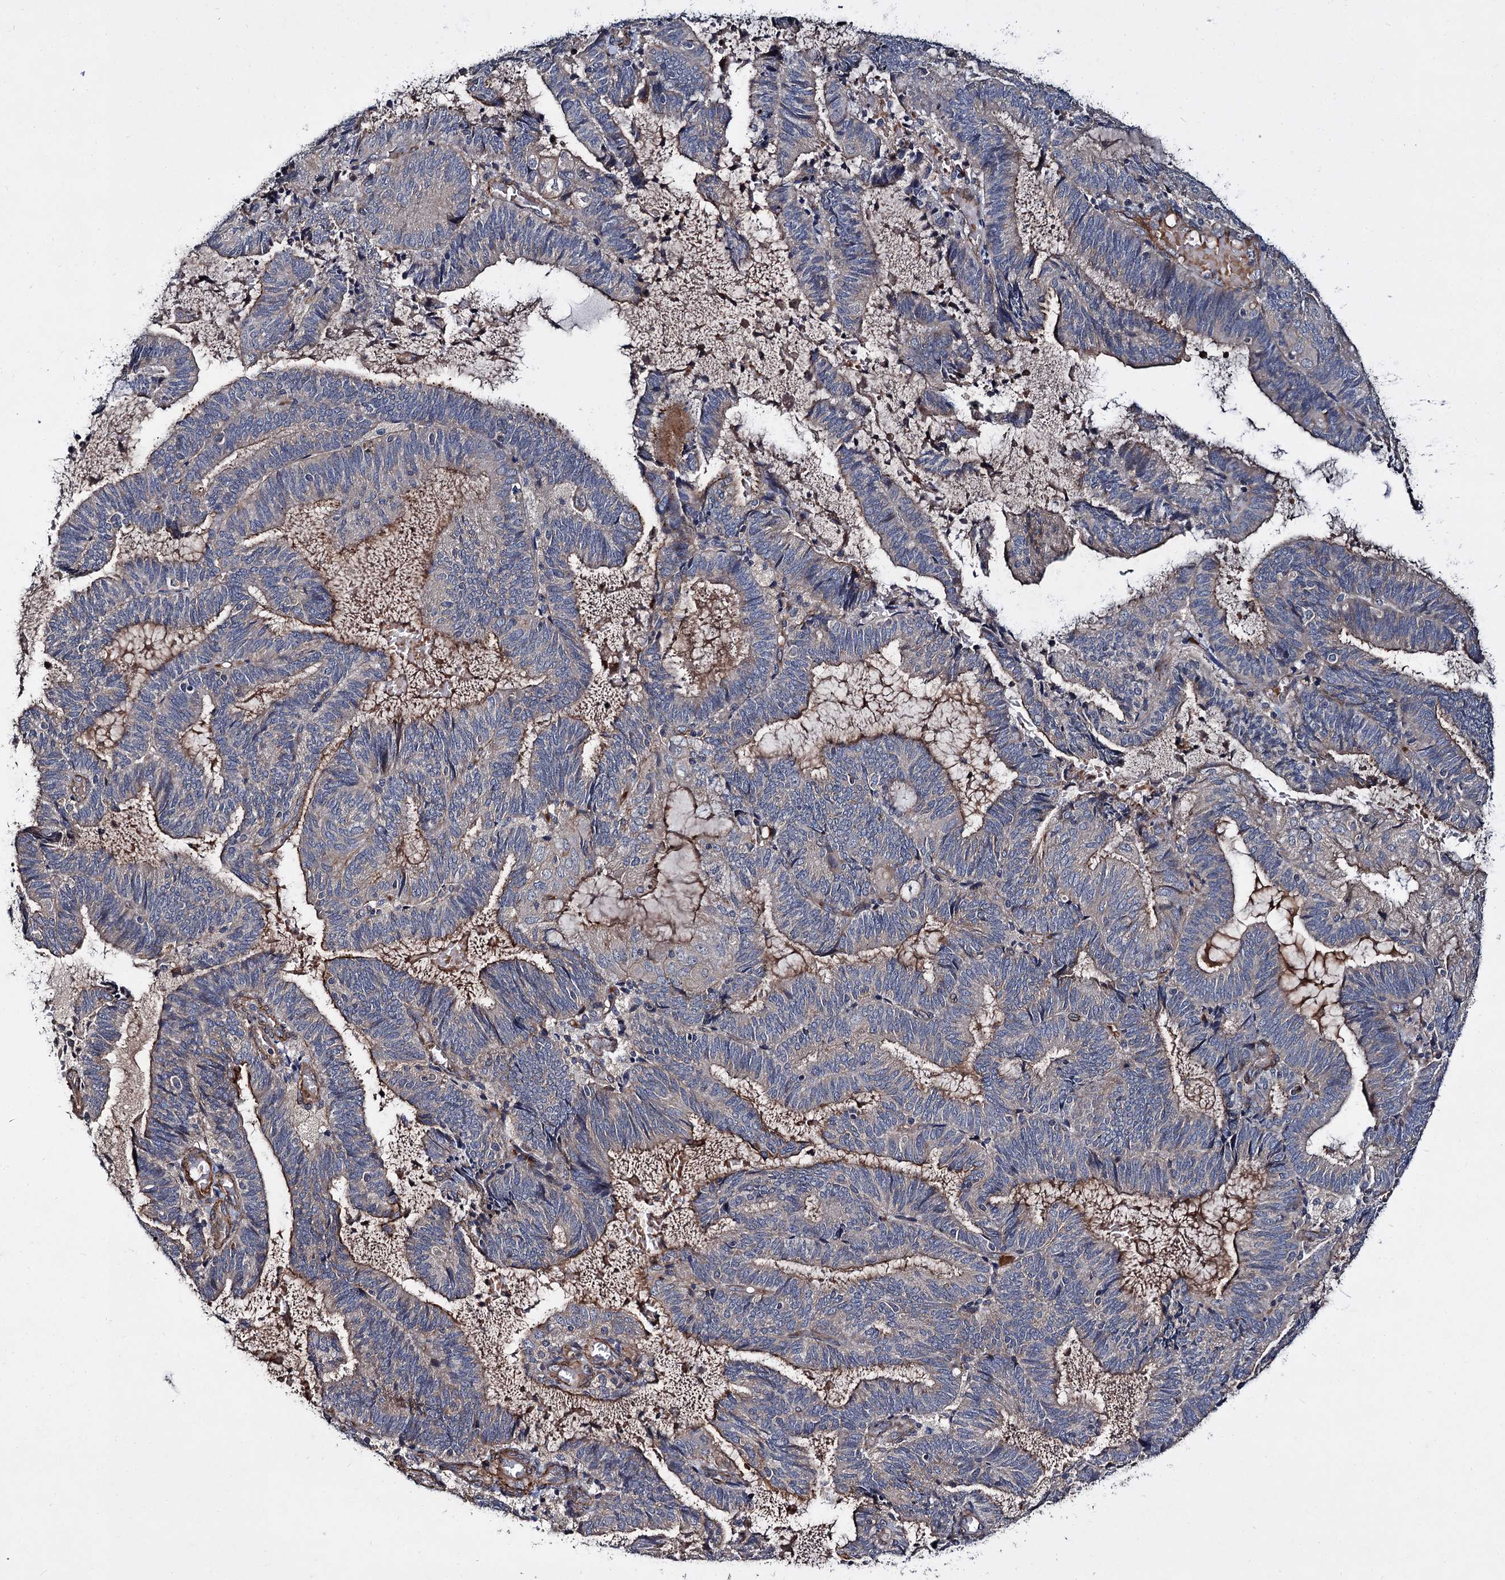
{"staining": {"intensity": "weak", "quantity": "25%-75%", "location": "cytoplasmic/membranous"}, "tissue": "endometrial cancer", "cell_type": "Tumor cells", "image_type": "cancer", "snomed": [{"axis": "morphology", "description": "Adenocarcinoma, NOS"}, {"axis": "topography", "description": "Endometrium"}], "caption": "High-power microscopy captured an immunohistochemistry (IHC) photomicrograph of endometrial cancer, revealing weak cytoplasmic/membranous staining in about 25%-75% of tumor cells.", "gene": "ISM2", "patient": {"sex": "female", "age": 81}}